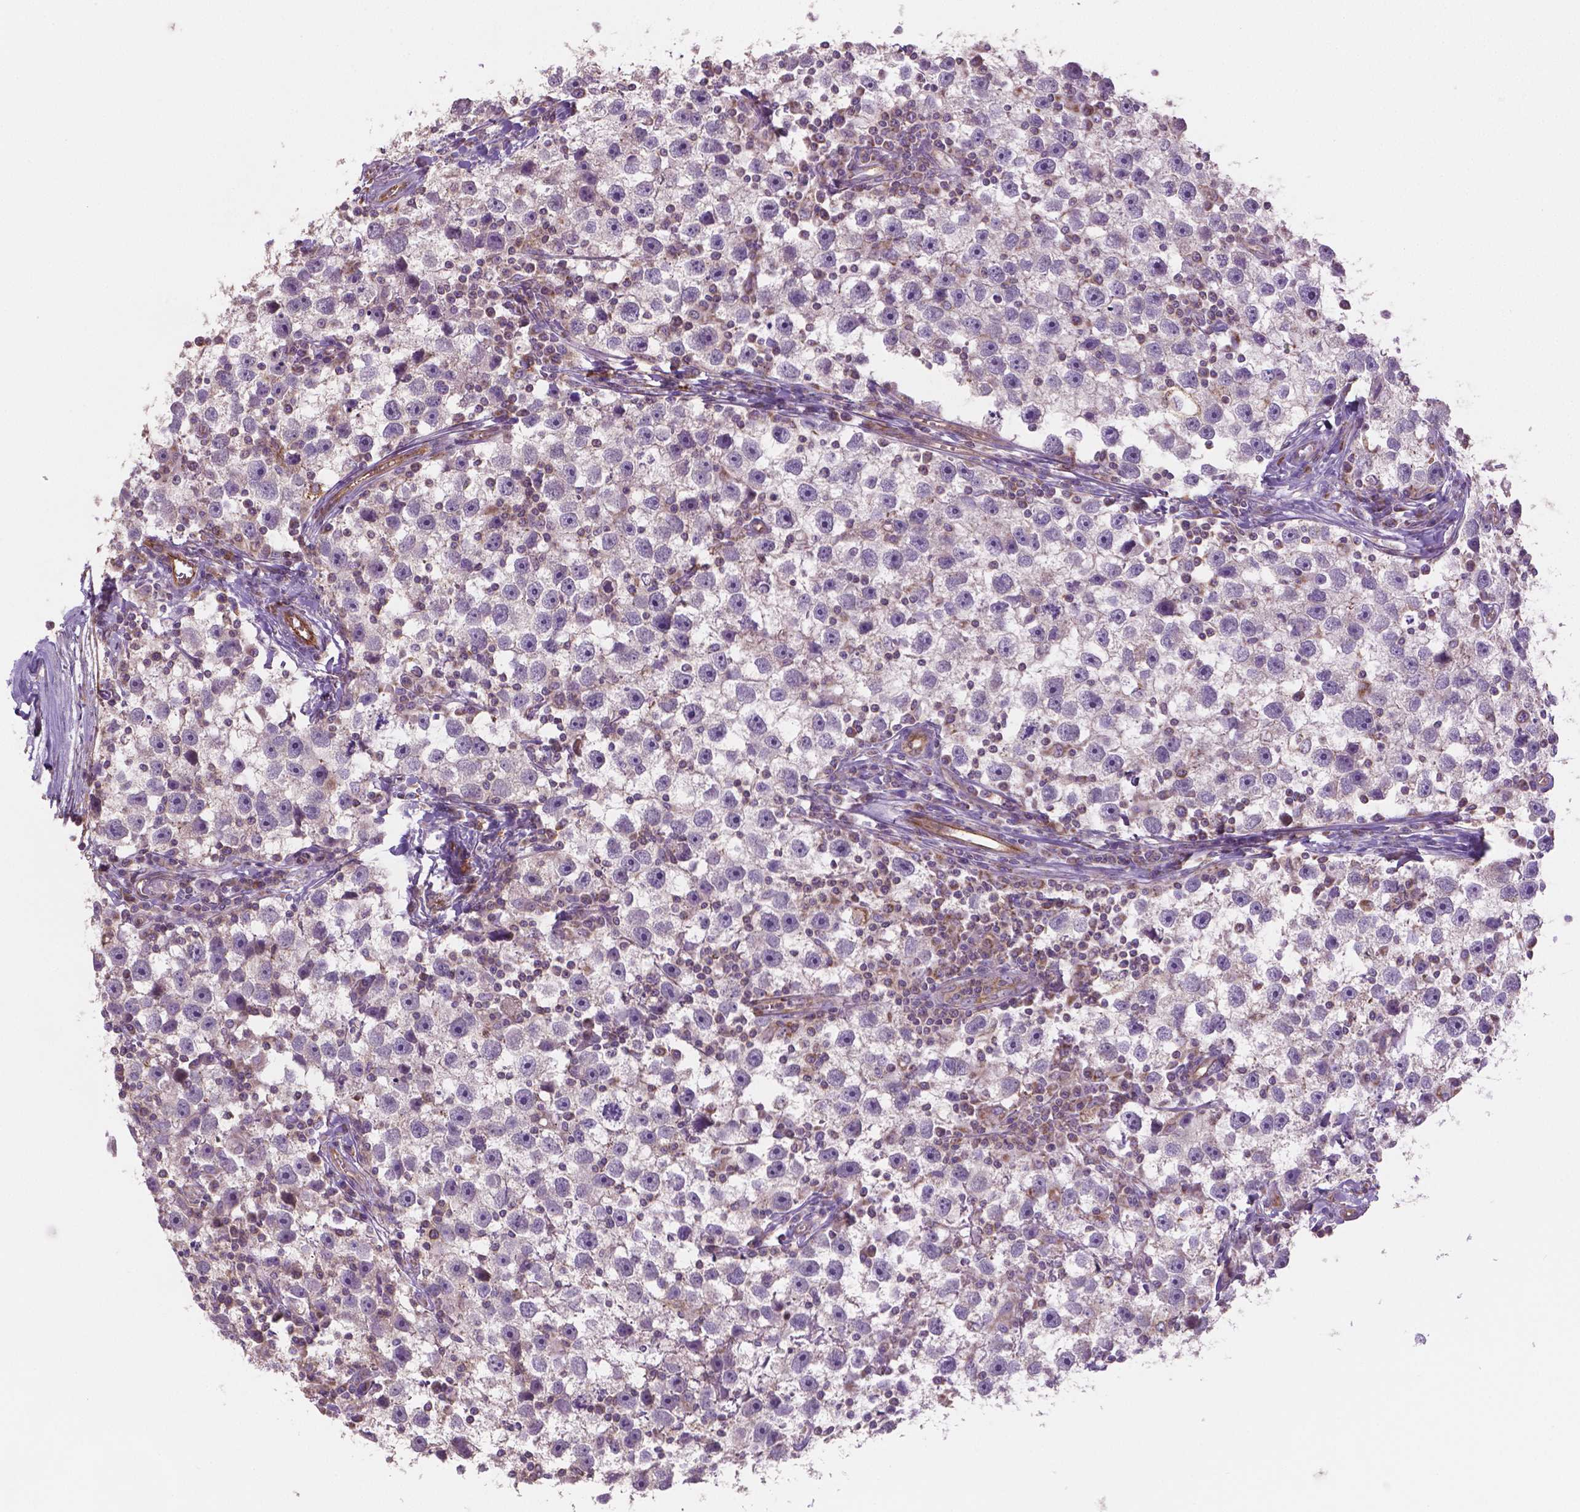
{"staining": {"intensity": "negative", "quantity": "none", "location": "none"}, "tissue": "testis cancer", "cell_type": "Tumor cells", "image_type": "cancer", "snomed": [{"axis": "morphology", "description": "Seminoma, NOS"}, {"axis": "topography", "description": "Testis"}], "caption": "Tumor cells are negative for brown protein staining in seminoma (testis).", "gene": "TCAF1", "patient": {"sex": "male", "age": 30}}